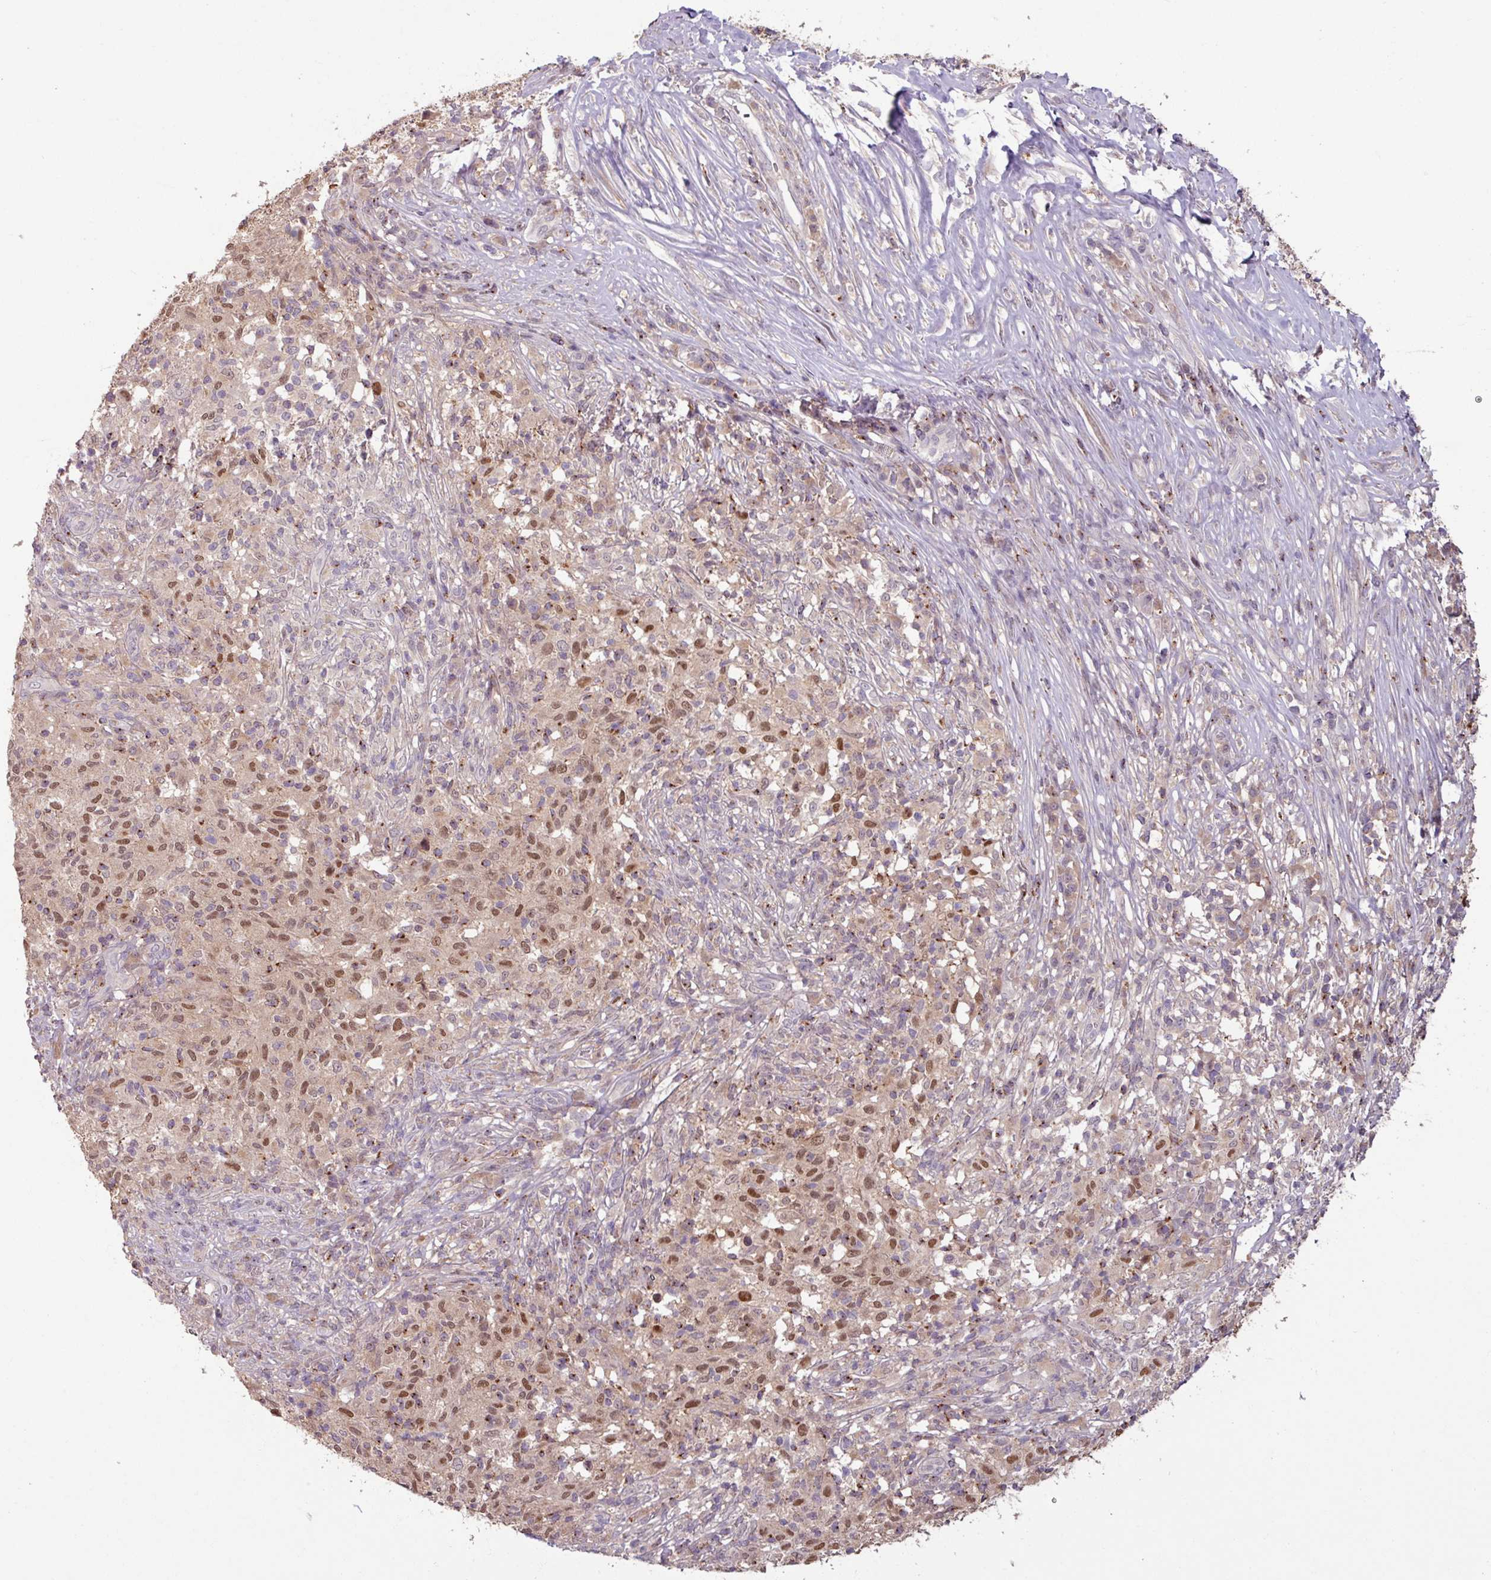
{"staining": {"intensity": "moderate", "quantity": ">75%", "location": "nuclear"}, "tissue": "melanoma", "cell_type": "Tumor cells", "image_type": "cancer", "snomed": [{"axis": "morphology", "description": "Malignant melanoma, NOS"}, {"axis": "topography", "description": "Skin"}], "caption": "Immunohistochemistry (IHC) photomicrograph of neoplastic tissue: human malignant melanoma stained using immunohistochemistry shows medium levels of moderate protein expression localized specifically in the nuclear of tumor cells, appearing as a nuclear brown color.", "gene": "OR6B1", "patient": {"sex": "male", "age": 66}}